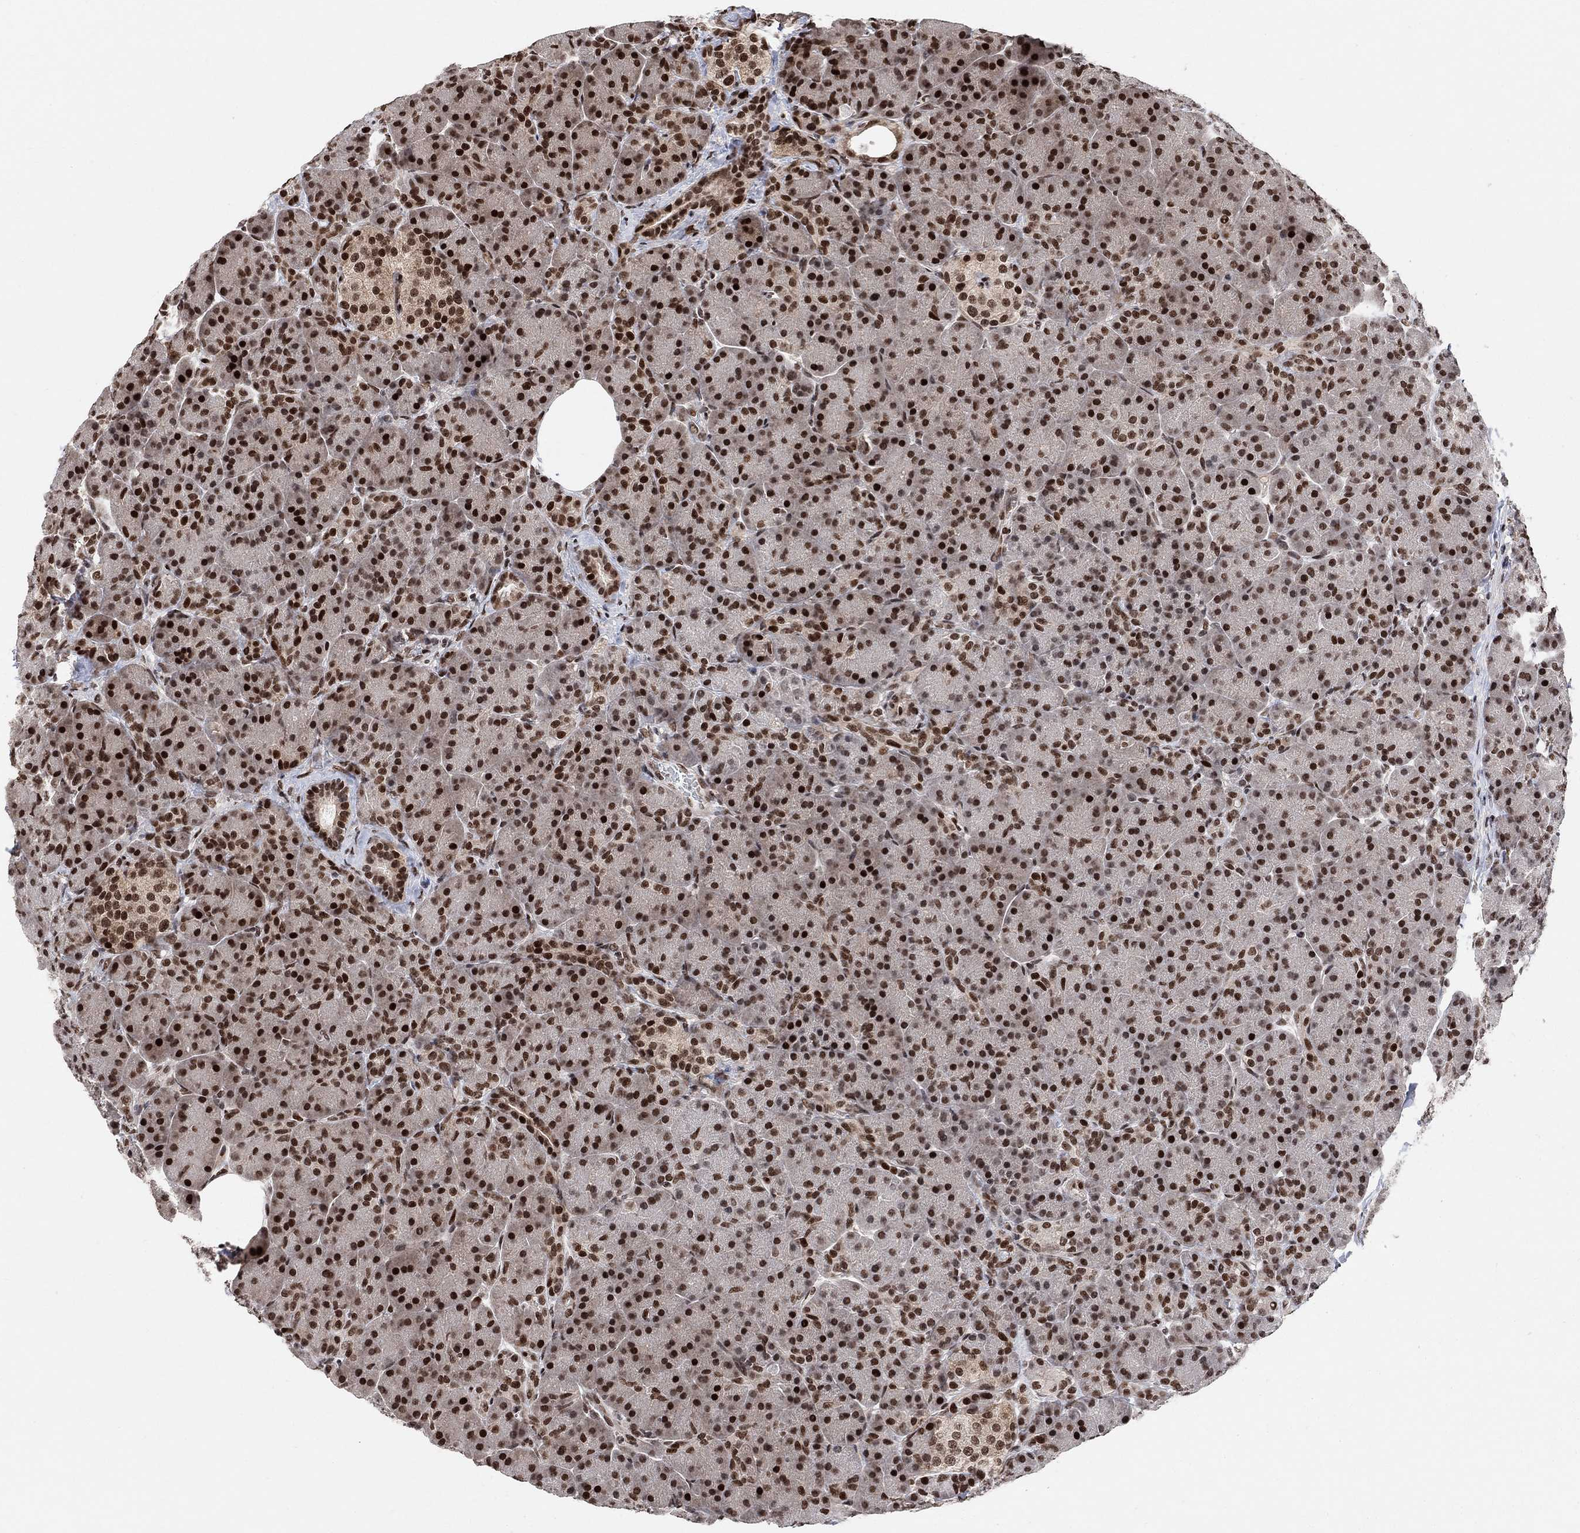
{"staining": {"intensity": "strong", "quantity": ">75%", "location": "nuclear"}, "tissue": "pancreas", "cell_type": "Exocrine glandular cells", "image_type": "normal", "snomed": [{"axis": "morphology", "description": "Normal tissue, NOS"}, {"axis": "topography", "description": "Pancreas"}], "caption": "A micrograph of human pancreas stained for a protein exhibits strong nuclear brown staining in exocrine glandular cells.", "gene": "E4F1", "patient": {"sex": "female", "age": 63}}